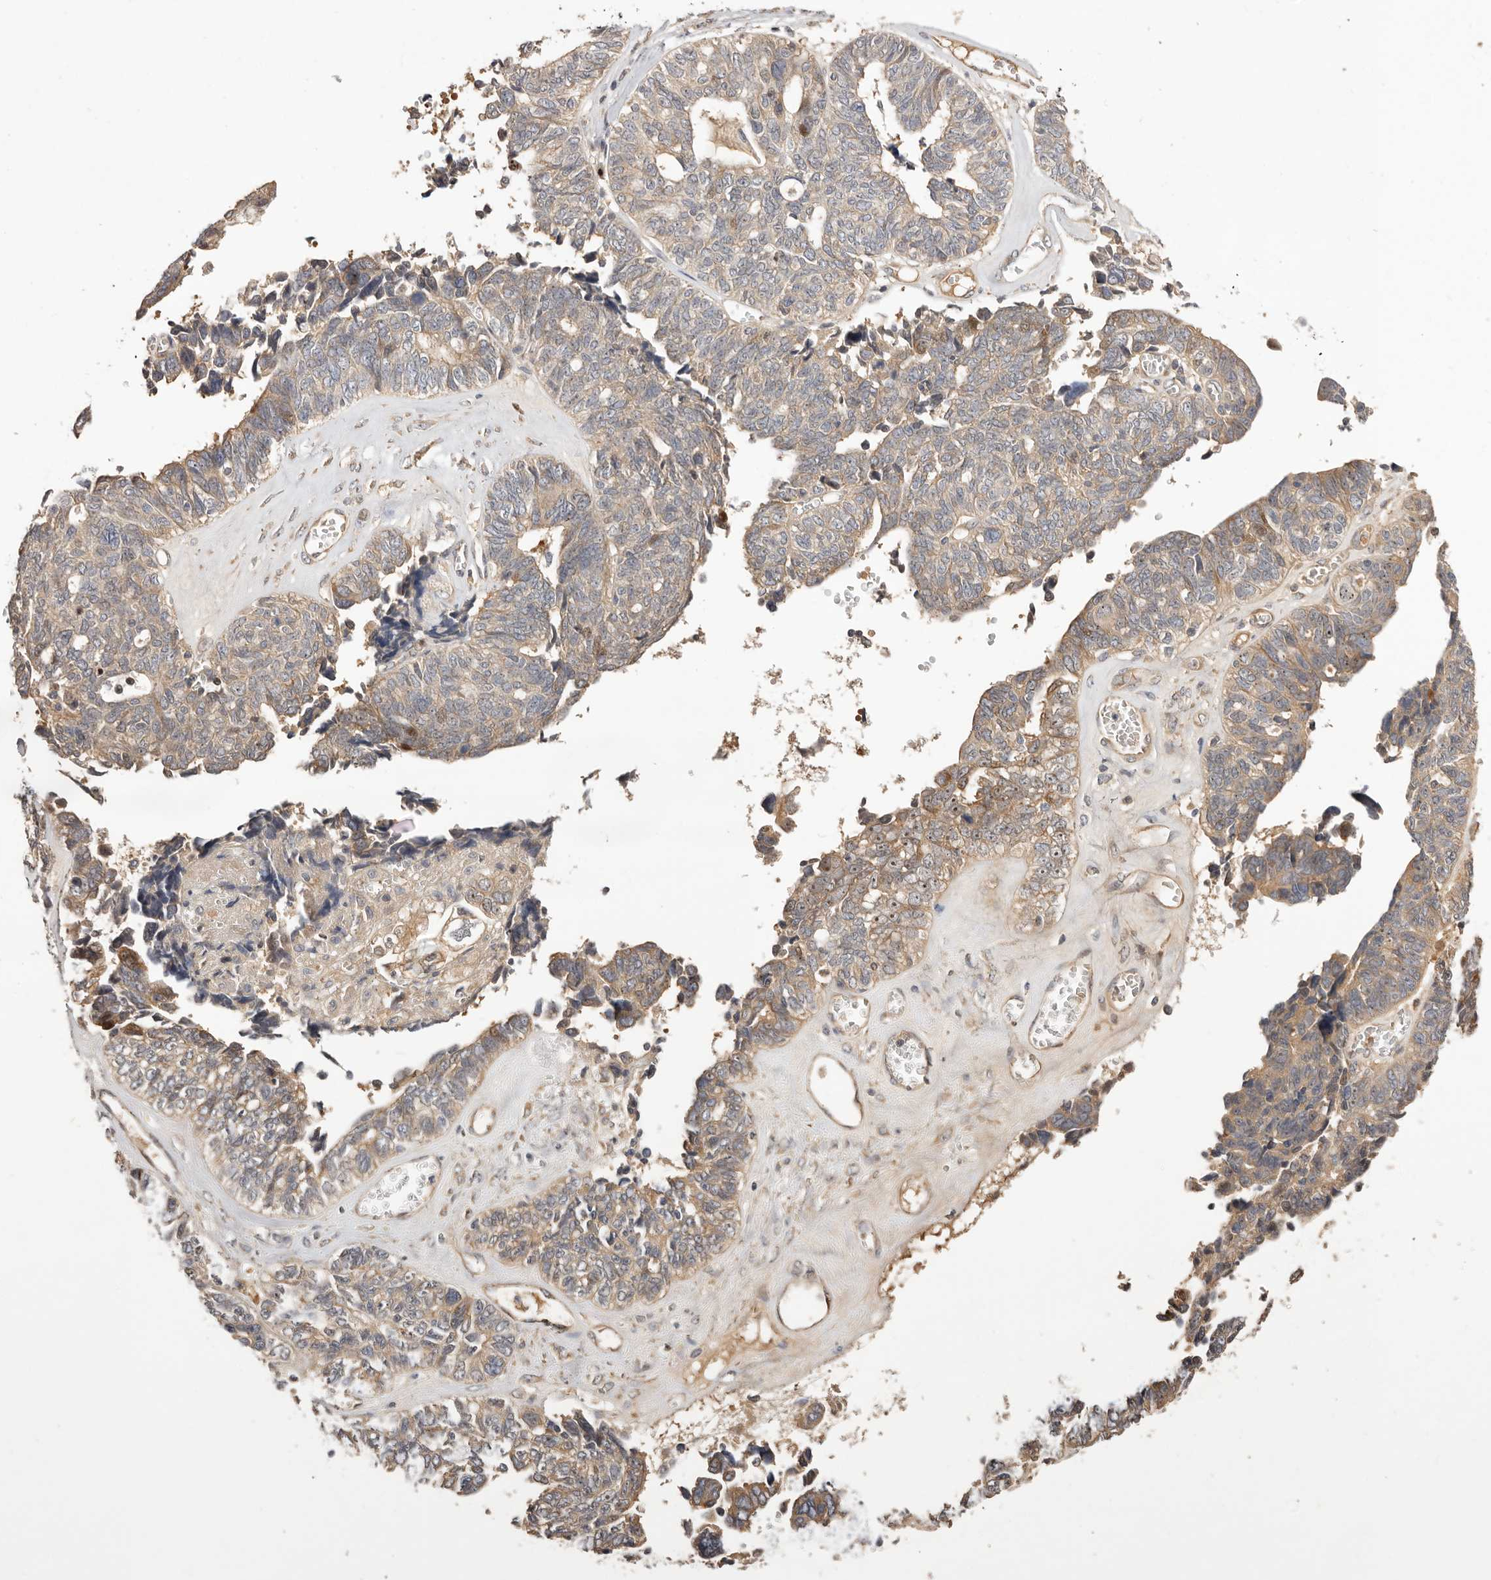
{"staining": {"intensity": "weak", "quantity": ">75%", "location": "cytoplasmic/membranous"}, "tissue": "ovarian cancer", "cell_type": "Tumor cells", "image_type": "cancer", "snomed": [{"axis": "morphology", "description": "Cystadenocarcinoma, serous, NOS"}, {"axis": "topography", "description": "Ovary"}], "caption": "A high-resolution image shows IHC staining of ovarian cancer, which exhibits weak cytoplasmic/membranous positivity in approximately >75% of tumor cells.", "gene": "DOP1A", "patient": {"sex": "female", "age": 79}}